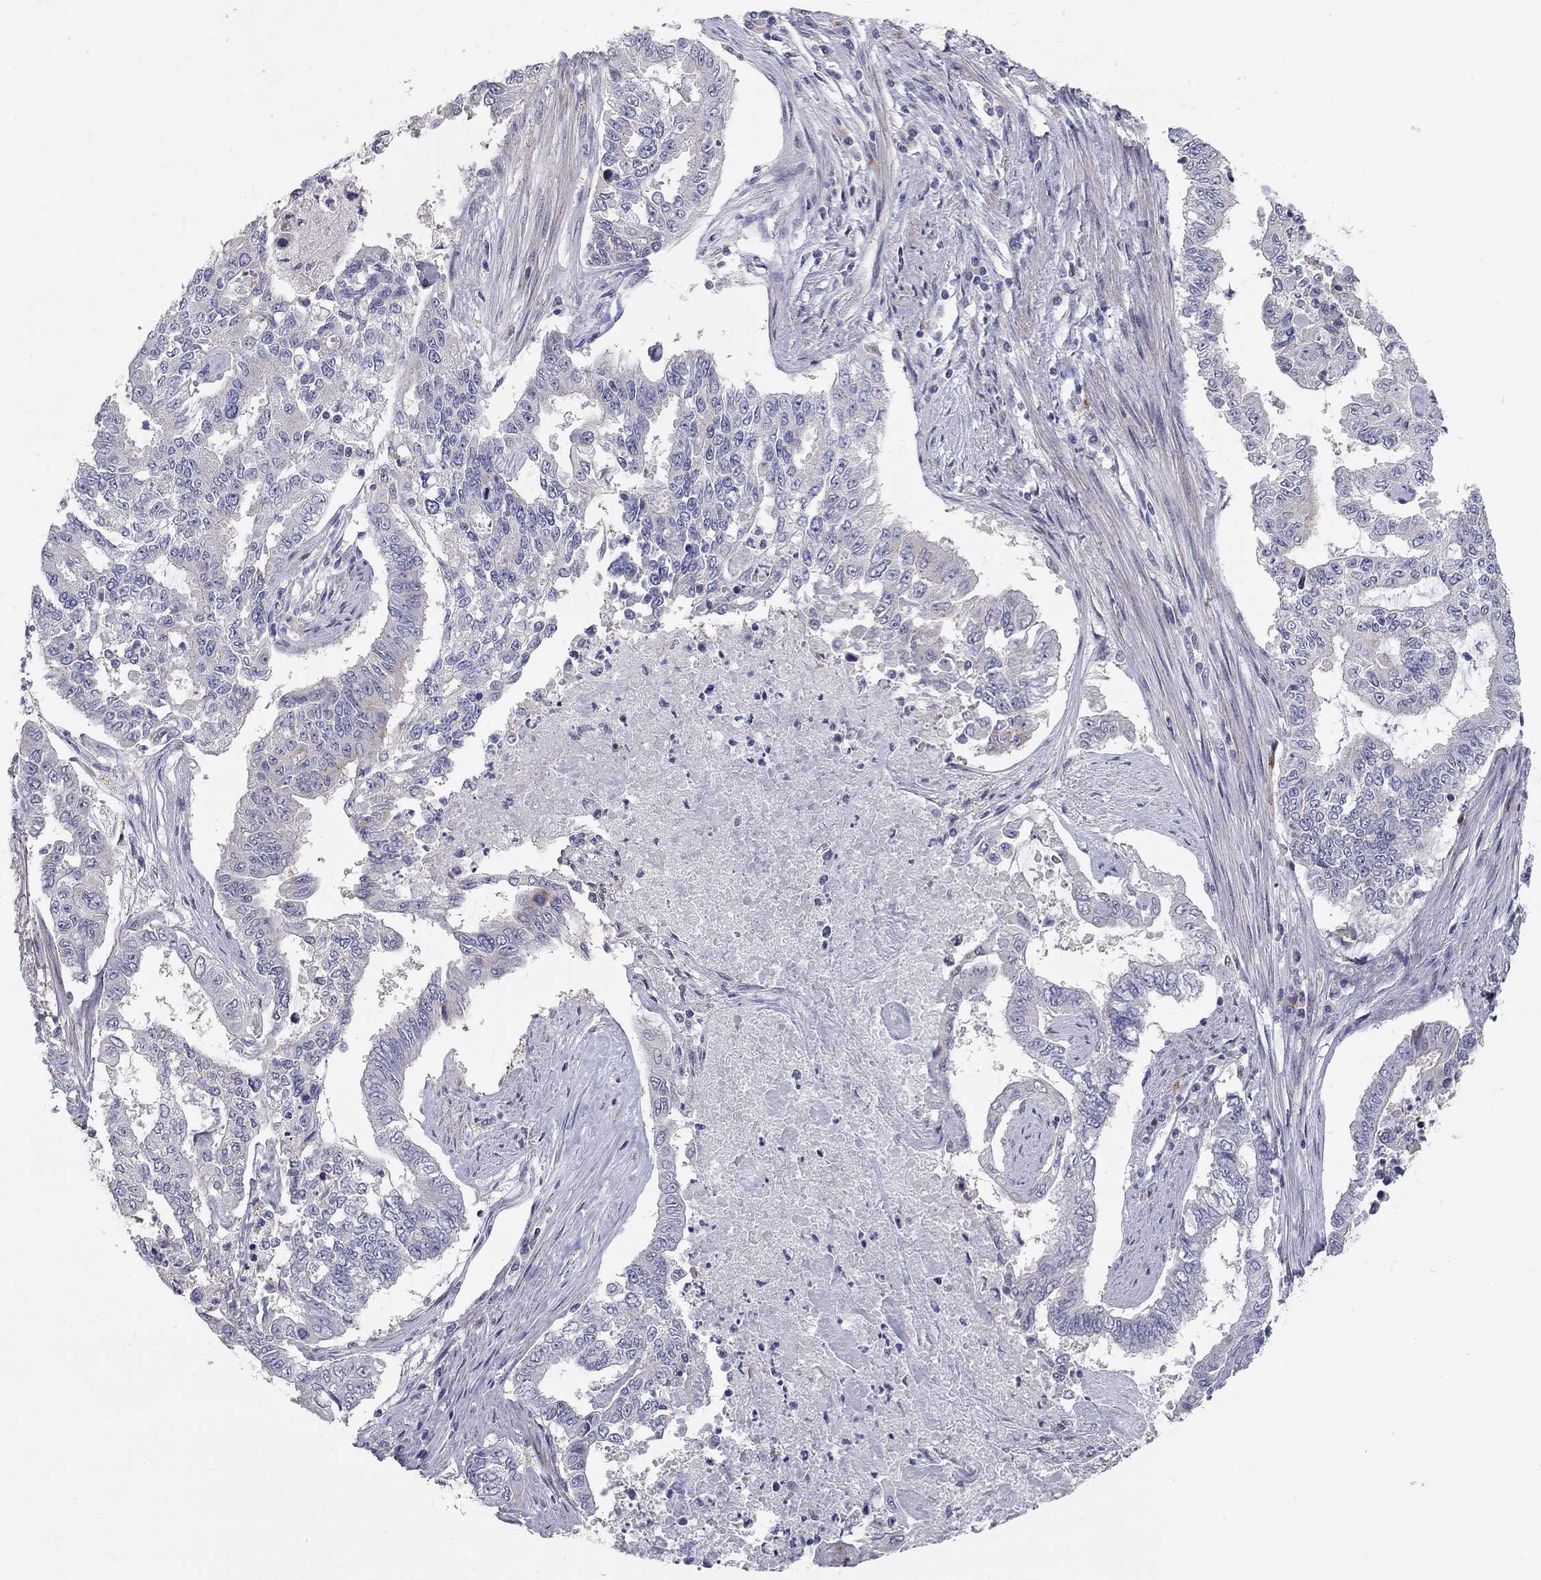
{"staining": {"intensity": "negative", "quantity": "none", "location": "none"}, "tissue": "endometrial cancer", "cell_type": "Tumor cells", "image_type": "cancer", "snomed": [{"axis": "morphology", "description": "Adenocarcinoma, NOS"}, {"axis": "topography", "description": "Uterus"}], "caption": "This is a histopathology image of IHC staining of endometrial cancer (adenocarcinoma), which shows no staining in tumor cells.", "gene": "PAPSS2", "patient": {"sex": "female", "age": 59}}